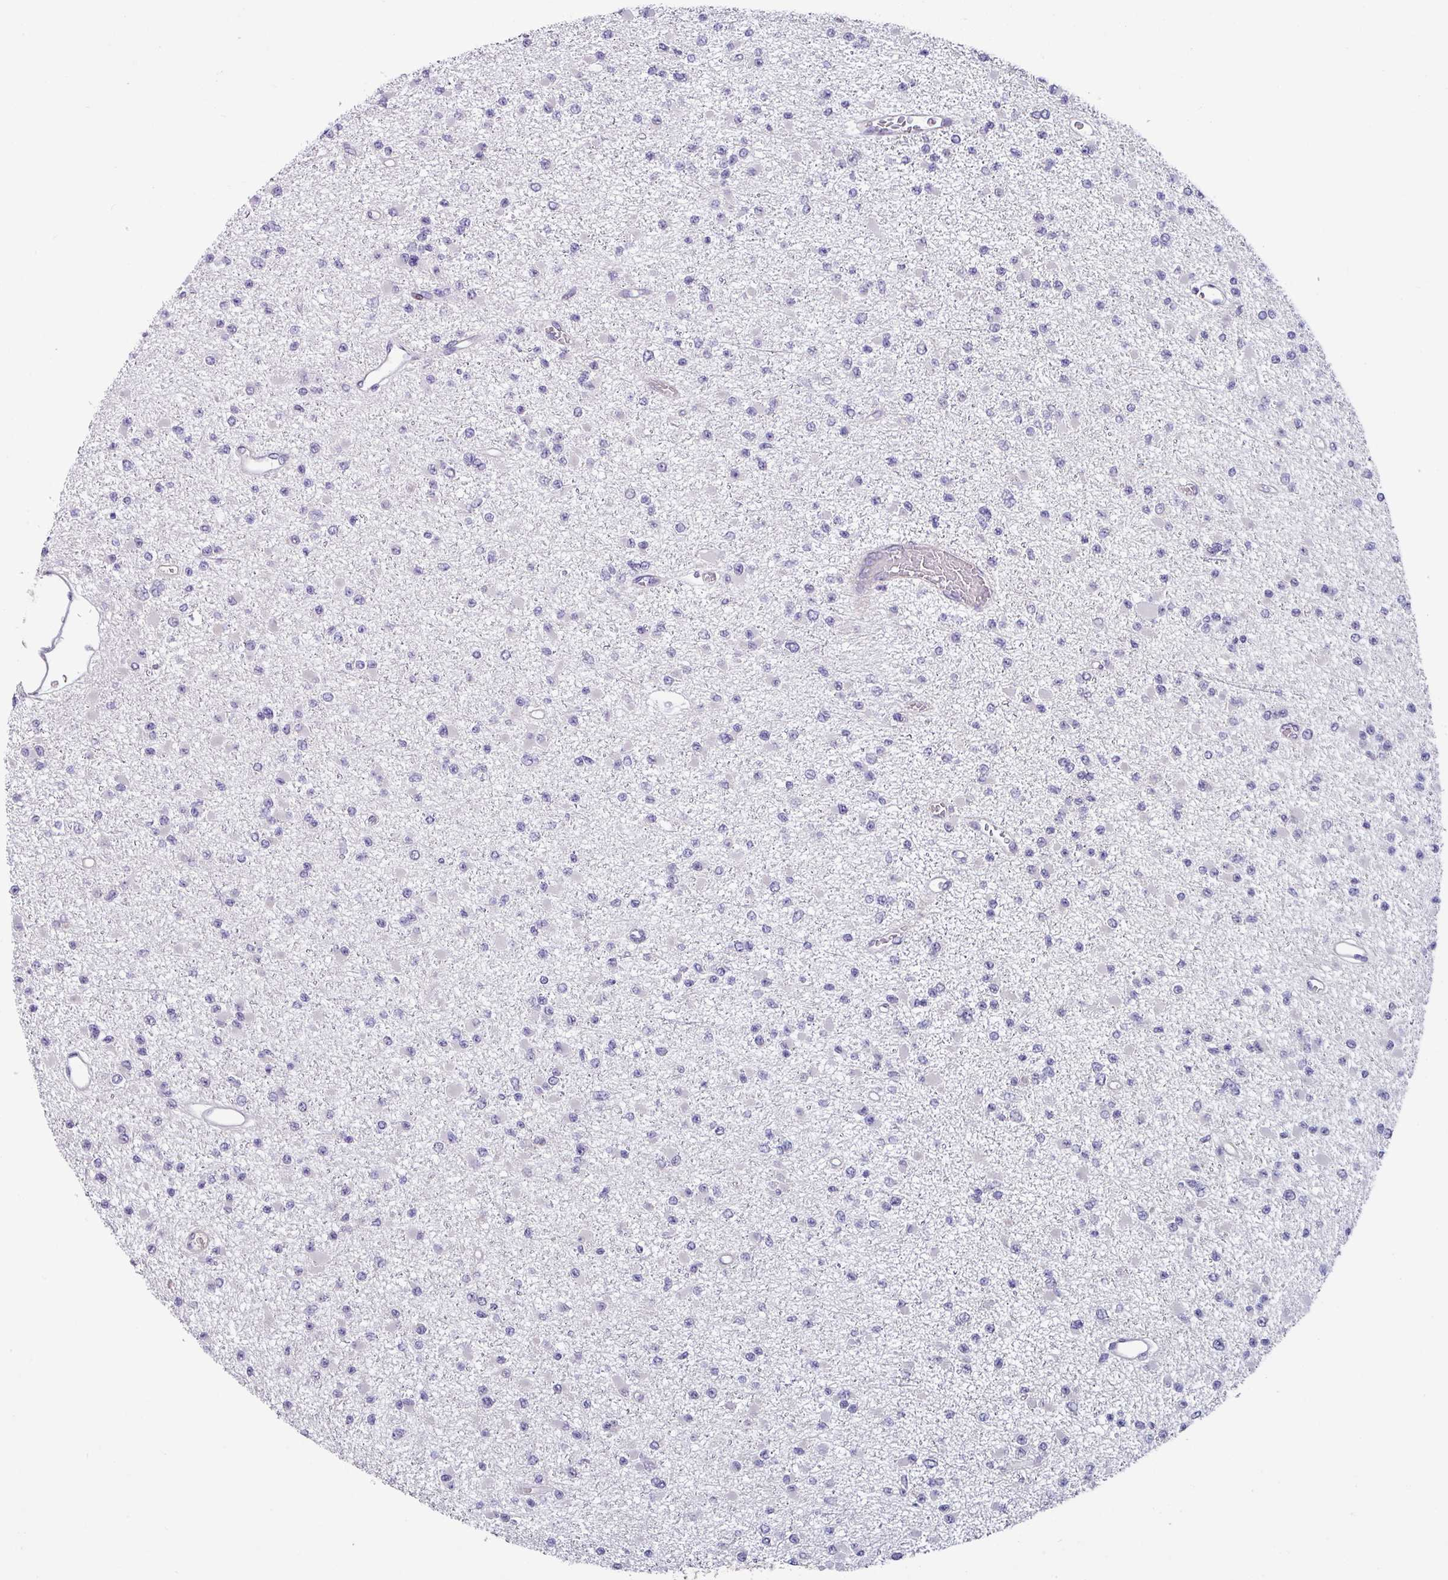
{"staining": {"intensity": "negative", "quantity": "none", "location": "none"}, "tissue": "glioma", "cell_type": "Tumor cells", "image_type": "cancer", "snomed": [{"axis": "morphology", "description": "Glioma, malignant, Low grade"}, {"axis": "topography", "description": "Brain"}], "caption": "An immunohistochemistry histopathology image of low-grade glioma (malignant) is shown. There is no staining in tumor cells of low-grade glioma (malignant).", "gene": "KLHL3", "patient": {"sex": "female", "age": 22}}